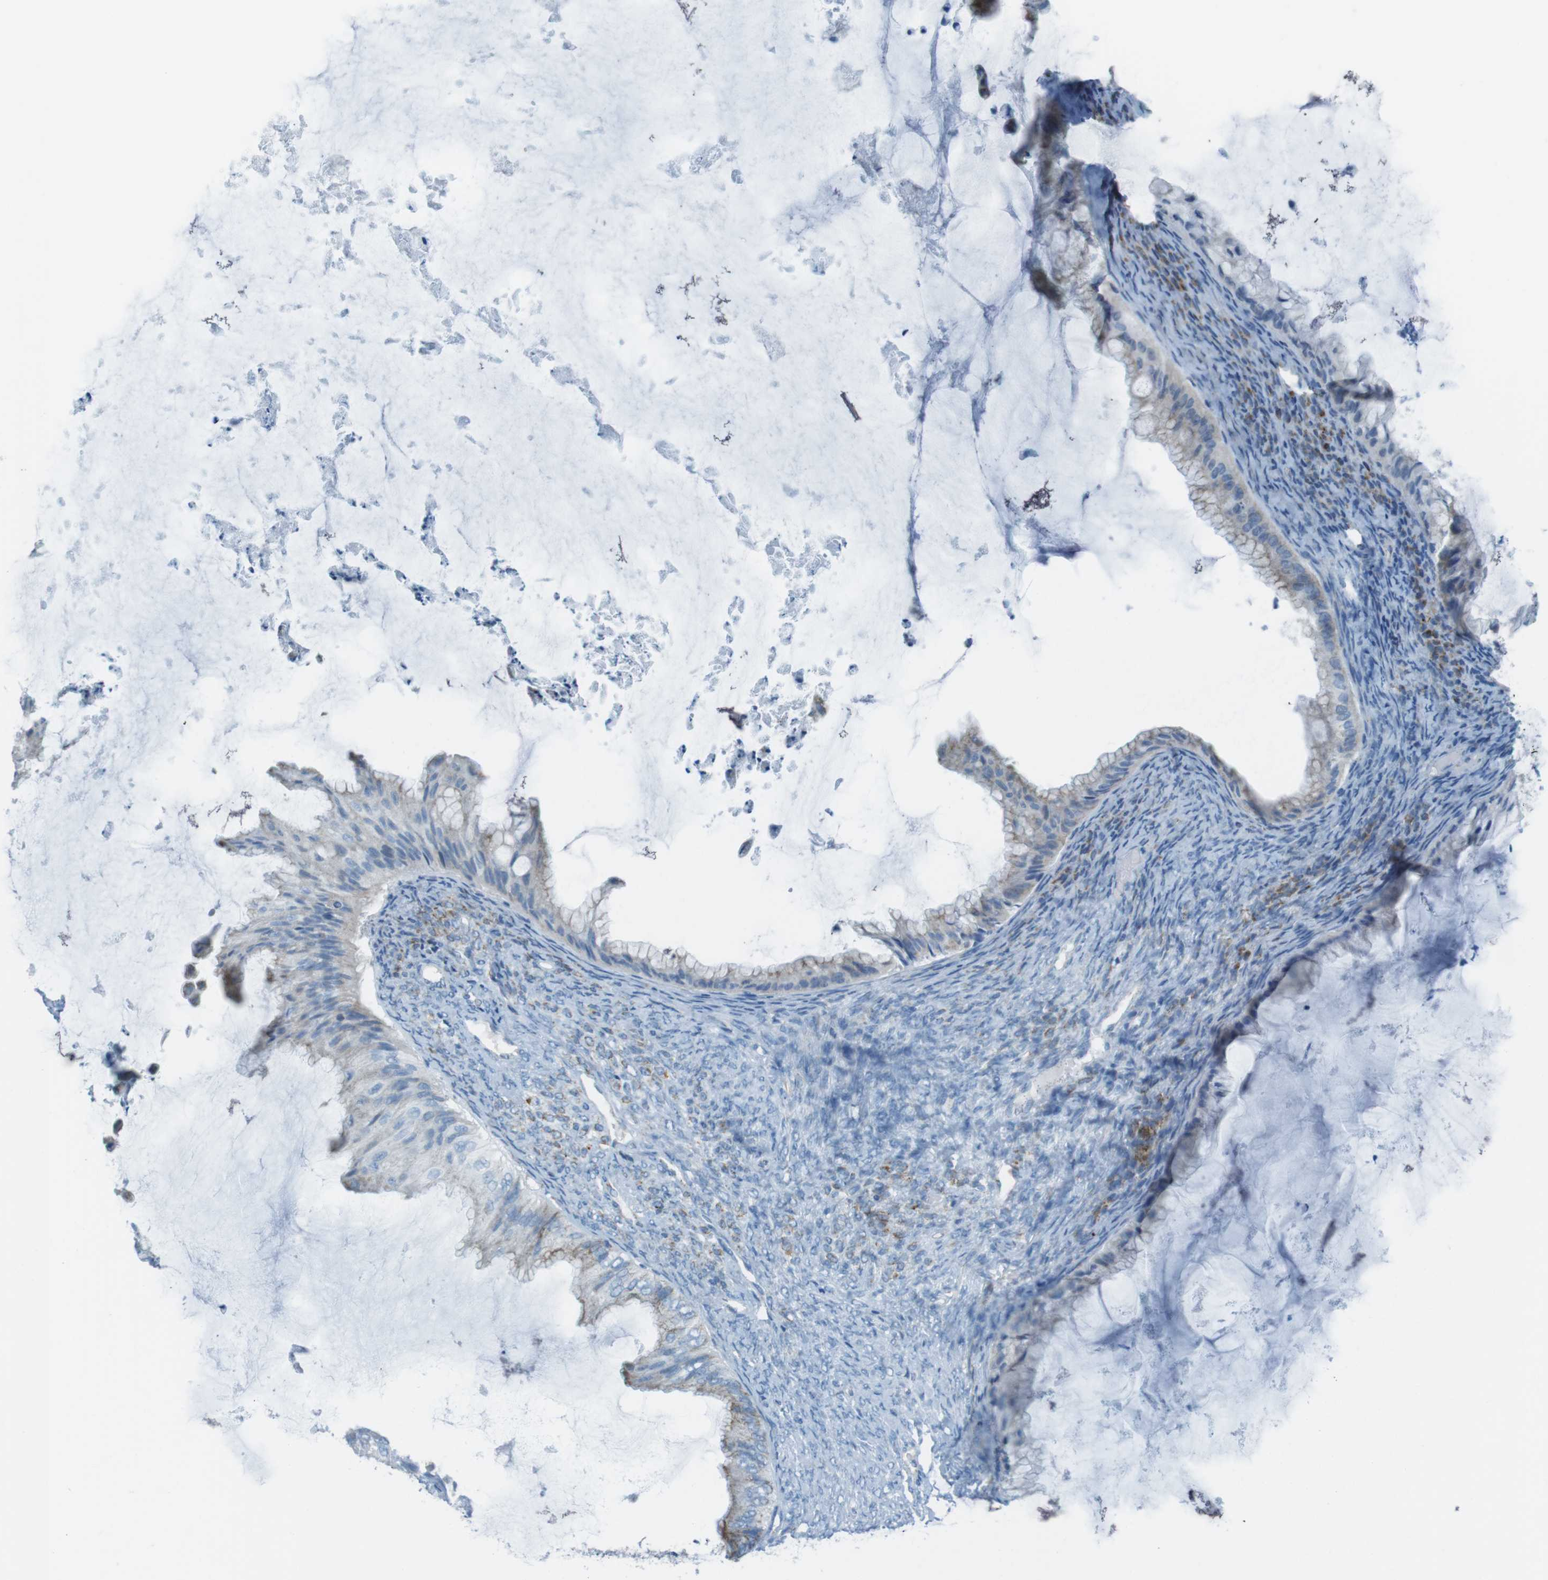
{"staining": {"intensity": "moderate", "quantity": "25%-75%", "location": "cytoplasmic/membranous"}, "tissue": "ovarian cancer", "cell_type": "Tumor cells", "image_type": "cancer", "snomed": [{"axis": "morphology", "description": "Cystadenocarcinoma, mucinous, NOS"}, {"axis": "topography", "description": "Ovary"}], "caption": "Human ovarian cancer (mucinous cystadenocarcinoma) stained with a protein marker exhibits moderate staining in tumor cells.", "gene": "DNAJA3", "patient": {"sex": "female", "age": 61}}